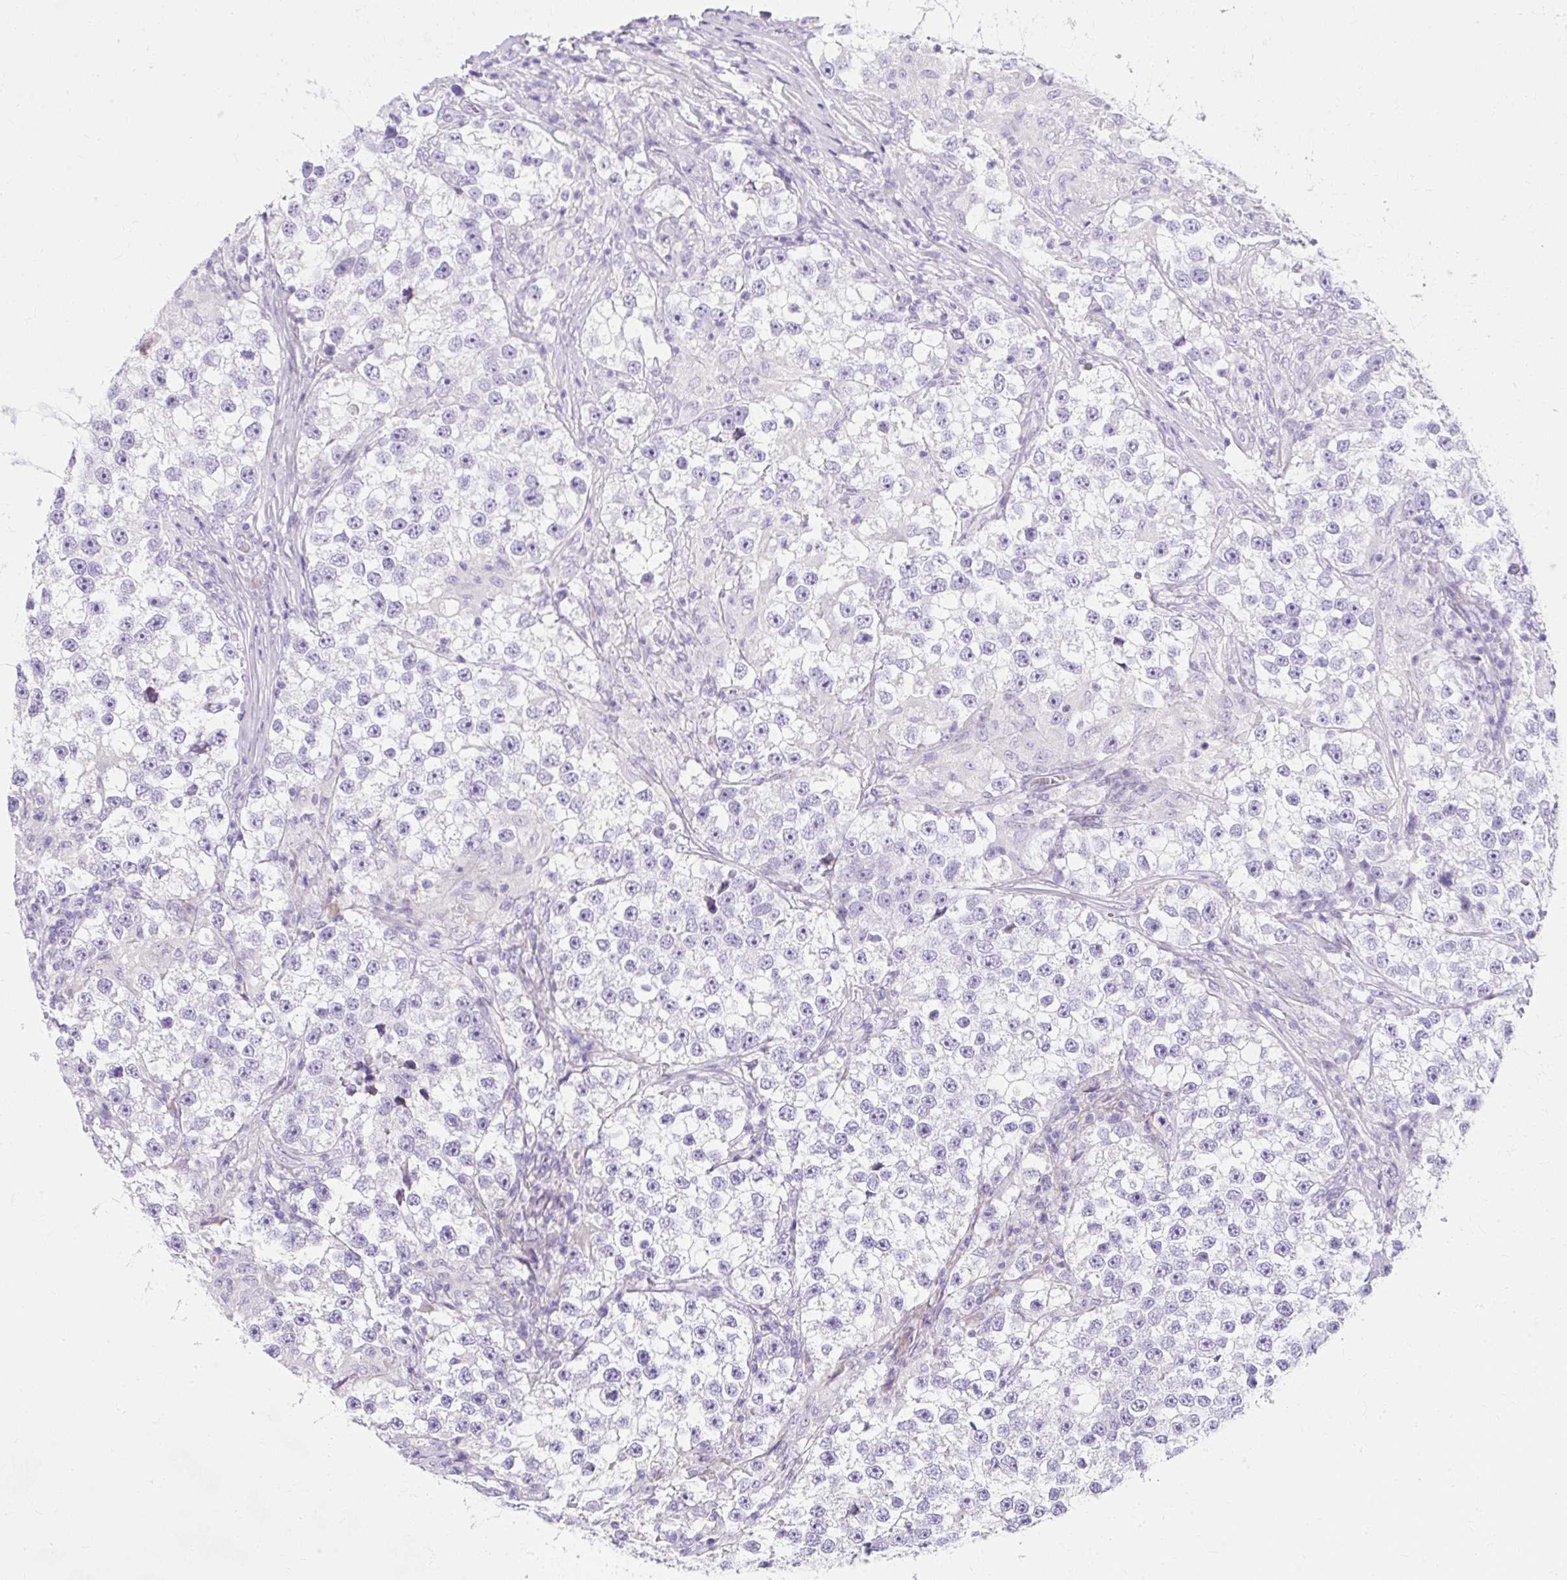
{"staining": {"intensity": "negative", "quantity": "none", "location": "none"}, "tissue": "testis cancer", "cell_type": "Tumor cells", "image_type": "cancer", "snomed": [{"axis": "morphology", "description": "Seminoma, NOS"}, {"axis": "topography", "description": "Testis"}], "caption": "This is an IHC histopathology image of testis cancer. There is no expression in tumor cells.", "gene": "DTX4", "patient": {"sex": "male", "age": 46}}